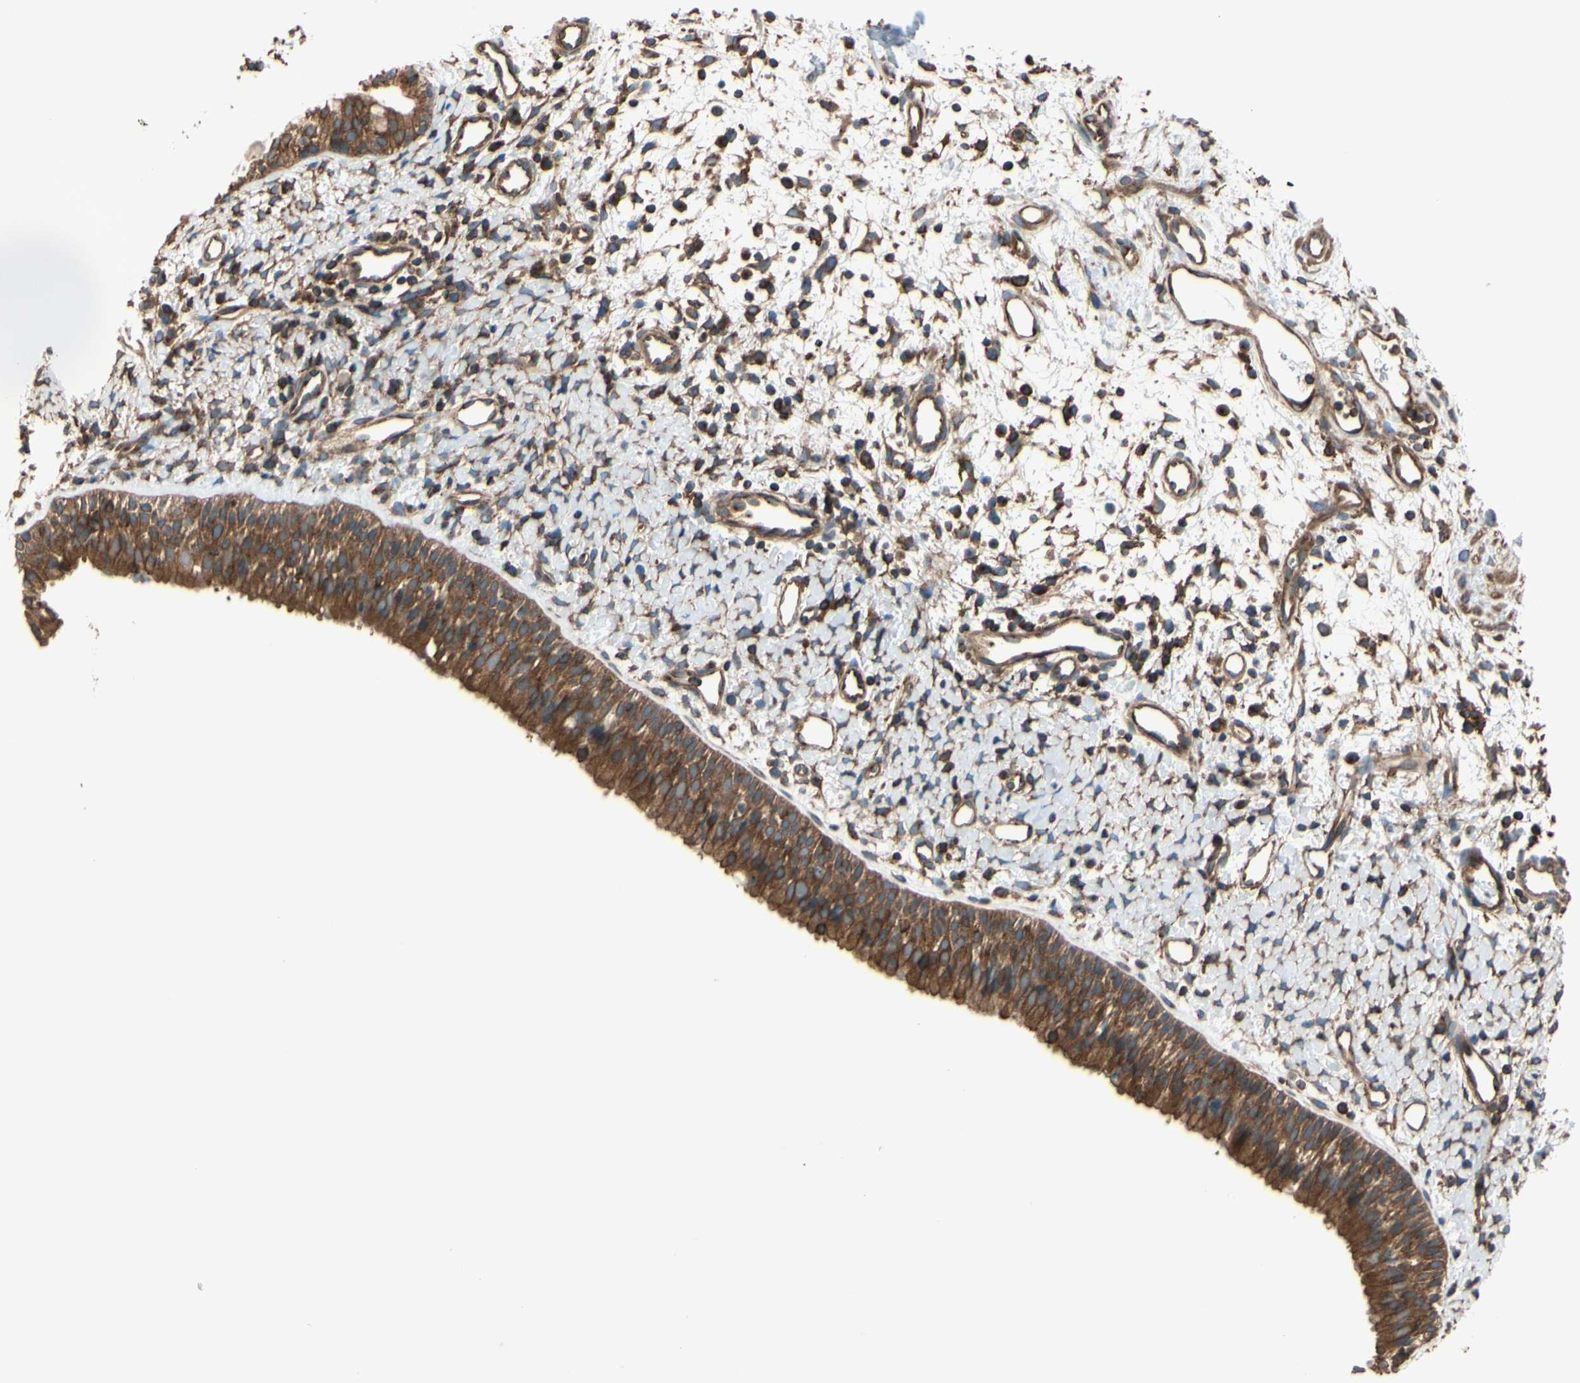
{"staining": {"intensity": "moderate", "quantity": ">75%", "location": "cytoplasmic/membranous"}, "tissue": "nasopharynx", "cell_type": "Respiratory epithelial cells", "image_type": "normal", "snomed": [{"axis": "morphology", "description": "Normal tissue, NOS"}, {"axis": "topography", "description": "Nasopharynx"}], "caption": "Protein staining of unremarkable nasopharynx shows moderate cytoplasmic/membranous positivity in about >75% of respiratory epithelial cells.", "gene": "EPS15", "patient": {"sex": "male", "age": 22}}